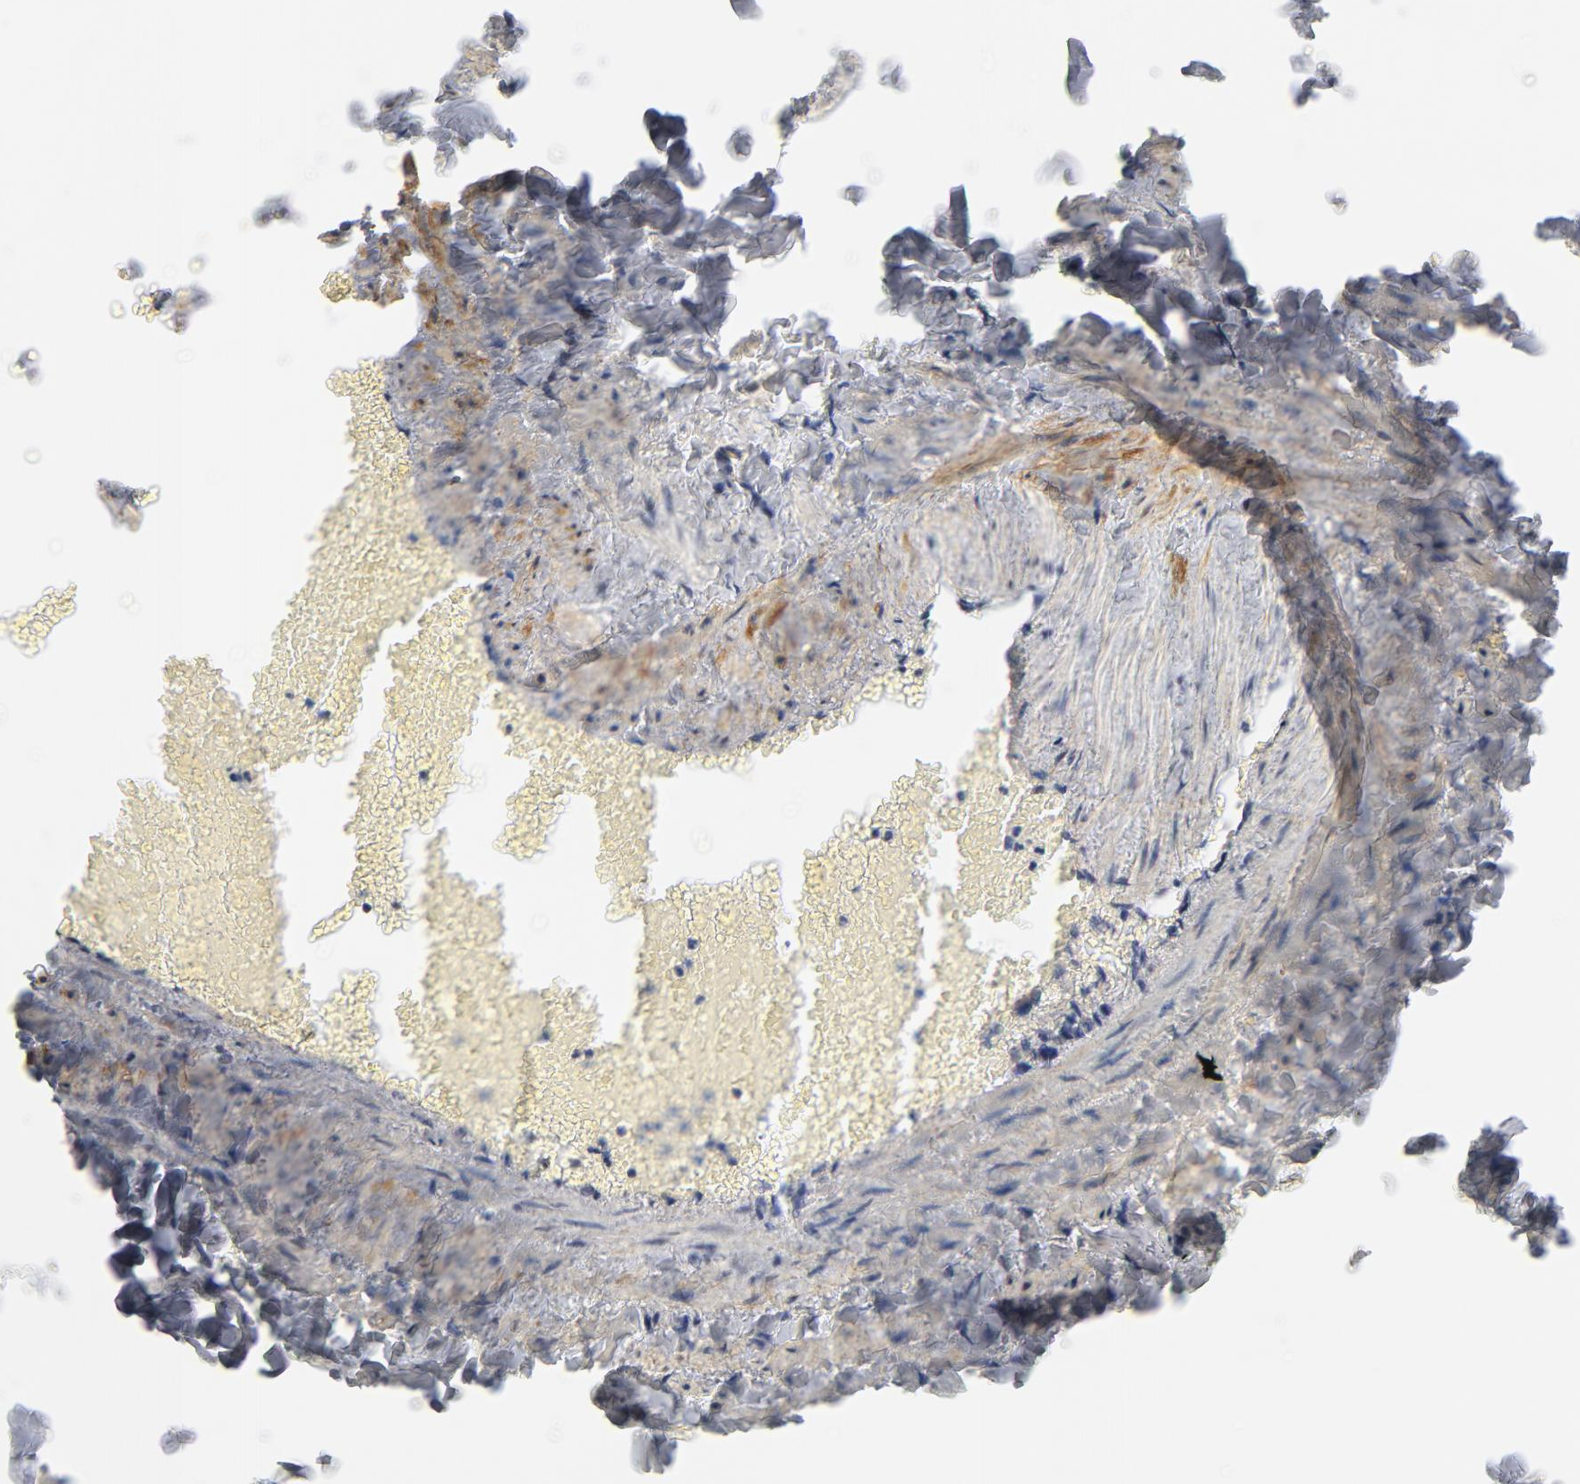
{"staining": {"intensity": "moderate", "quantity": ">75%", "location": "cytoplasmic/membranous,nuclear"}, "tissue": "adipose tissue", "cell_type": "Adipocytes", "image_type": "normal", "snomed": [{"axis": "morphology", "description": "Normal tissue, NOS"}, {"axis": "topography", "description": "Vascular tissue"}], "caption": "Immunohistochemistry (DAB) staining of unremarkable adipose tissue displays moderate cytoplasmic/membranous,nuclear protein positivity in about >75% of adipocytes.", "gene": "CDC37", "patient": {"sex": "male", "age": 41}}